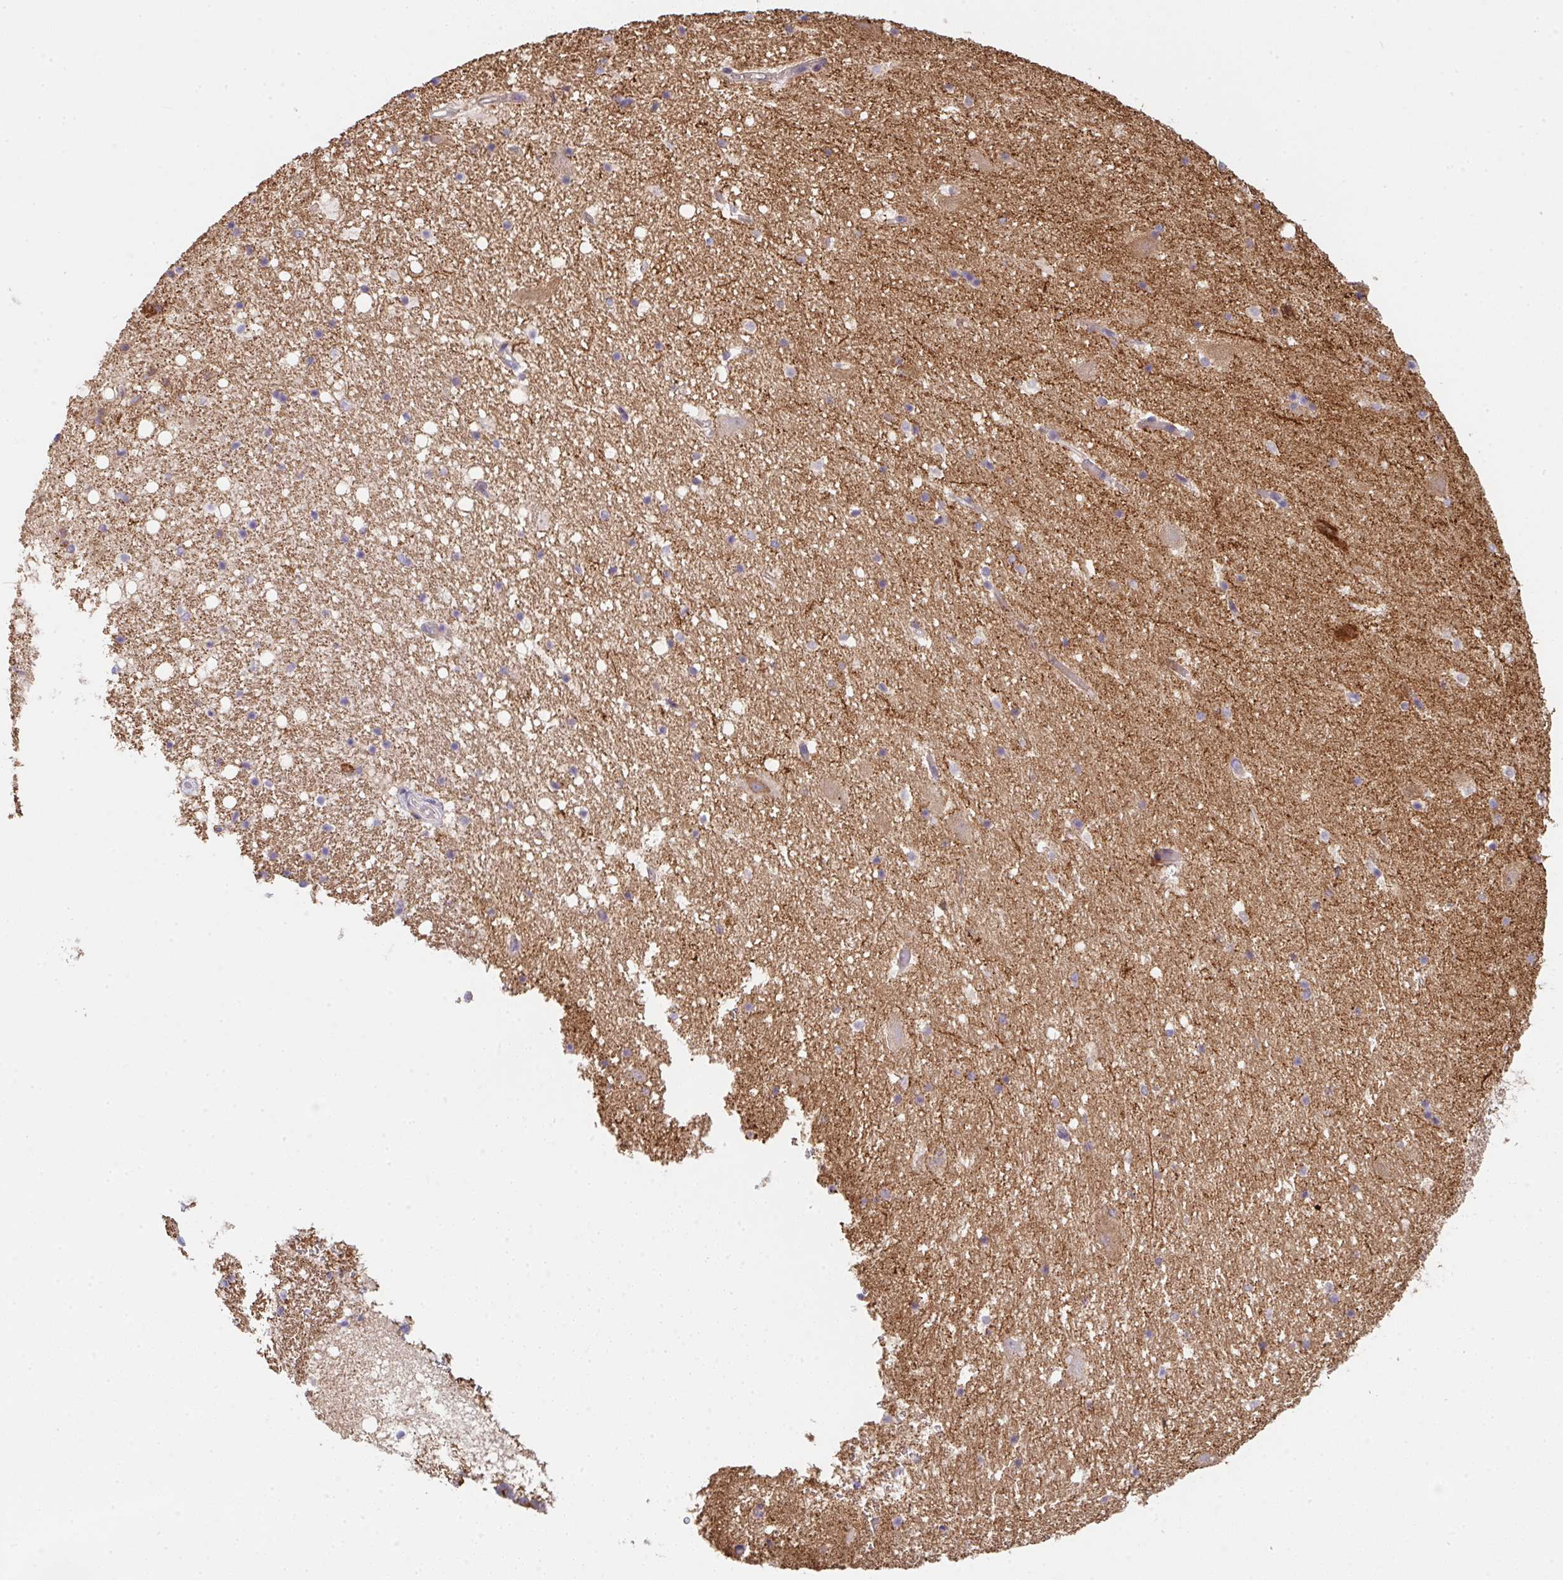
{"staining": {"intensity": "weak", "quantity": "<25%", "location": "cytoplasmic/membranous"}, "tissue": "hippocampus", "cell_type": "Glial cells", "image_type": "normal", "snomed": [{"axis": "morphology", "description": "Normal tissue, NOS"}, {"axis": "topography", "description": "Hippocampus"}], "caption": "This is a micrograph of IHC staining of normal hippocampus, which shows no expression in glial cells.", "gene": "DBN1", "patient": {"sex": "female", "age": 42}}